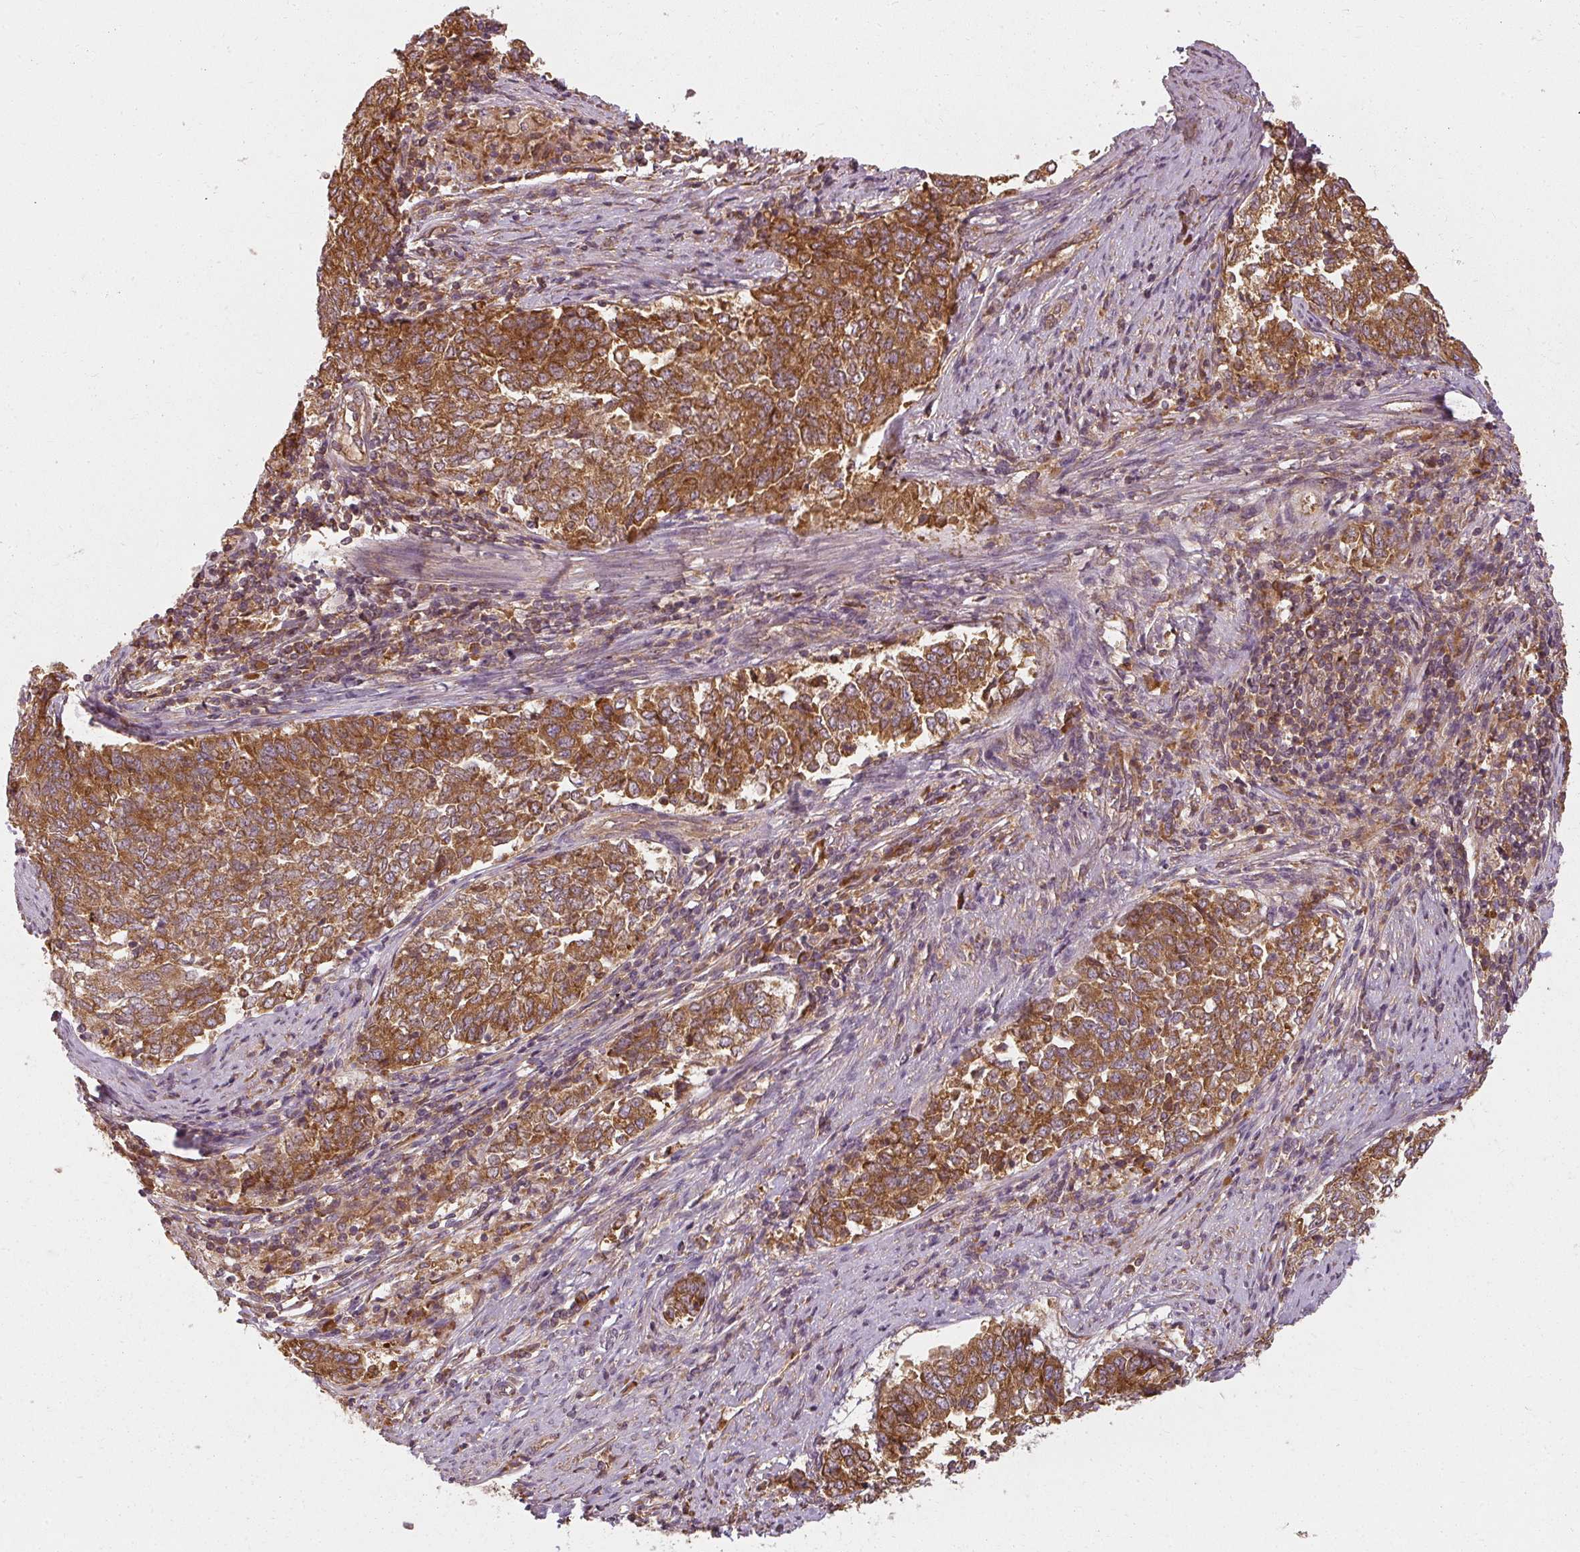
{"staining": {"intensity": "strong", "quantity": ">75%", "location": "cytoplasmic/membranous"}, "tissue": "endometrial cancer", "cell_type": "Tumor cells", "image_type": "cancer", "snomed": [{"axis": "morphology", "description": "Adenocarcinoma, NOS"}, {"axis": "topography", "description": "Endometrium"}], "caption": "A high amount of strong cytoplasmic/membranous expression is seen in about >75% of tumor cells in endometrial cancer (adenocarcinoma) tissue.", "gene": "RPL24", "patient": {"sex": "female", "age": 80}}